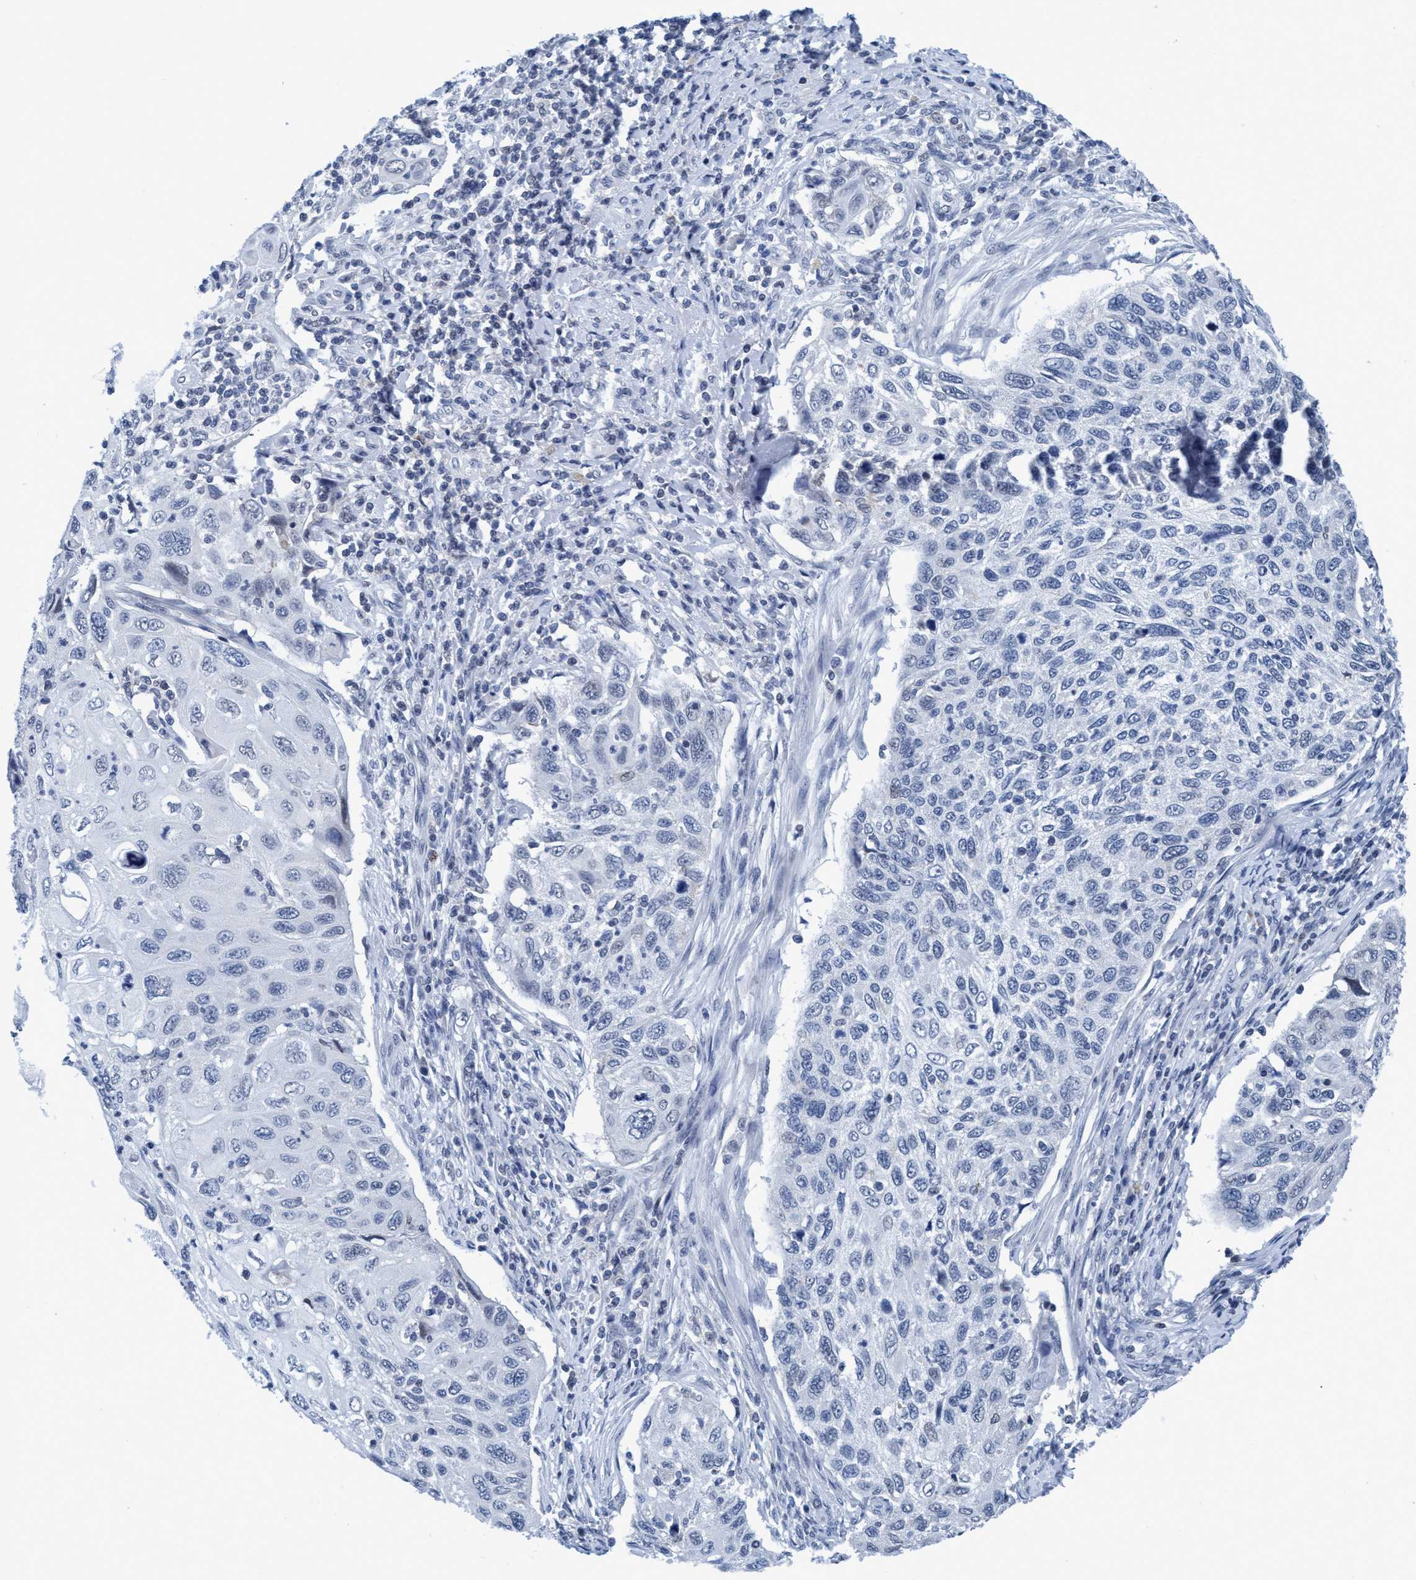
{"staining": {"intensity": "negative", "quantity": "none", "location": "none"}, "tissue": "cervical cancer", "cell_type": "Tumor cells", "image_type": "cancer", "snomed": [{"axis": "morphology", "description": "Squamous cell carcinoma, NOS"}, {"axis": "topography", "description": "Cervix"}], "caption": "The histopathology image demonstrates no significant expression in tumor cells of cervical cancer (squamous cell carcinoma).", "gene": "DNAI1", "patient": {"sex": "female", "age": 70}}